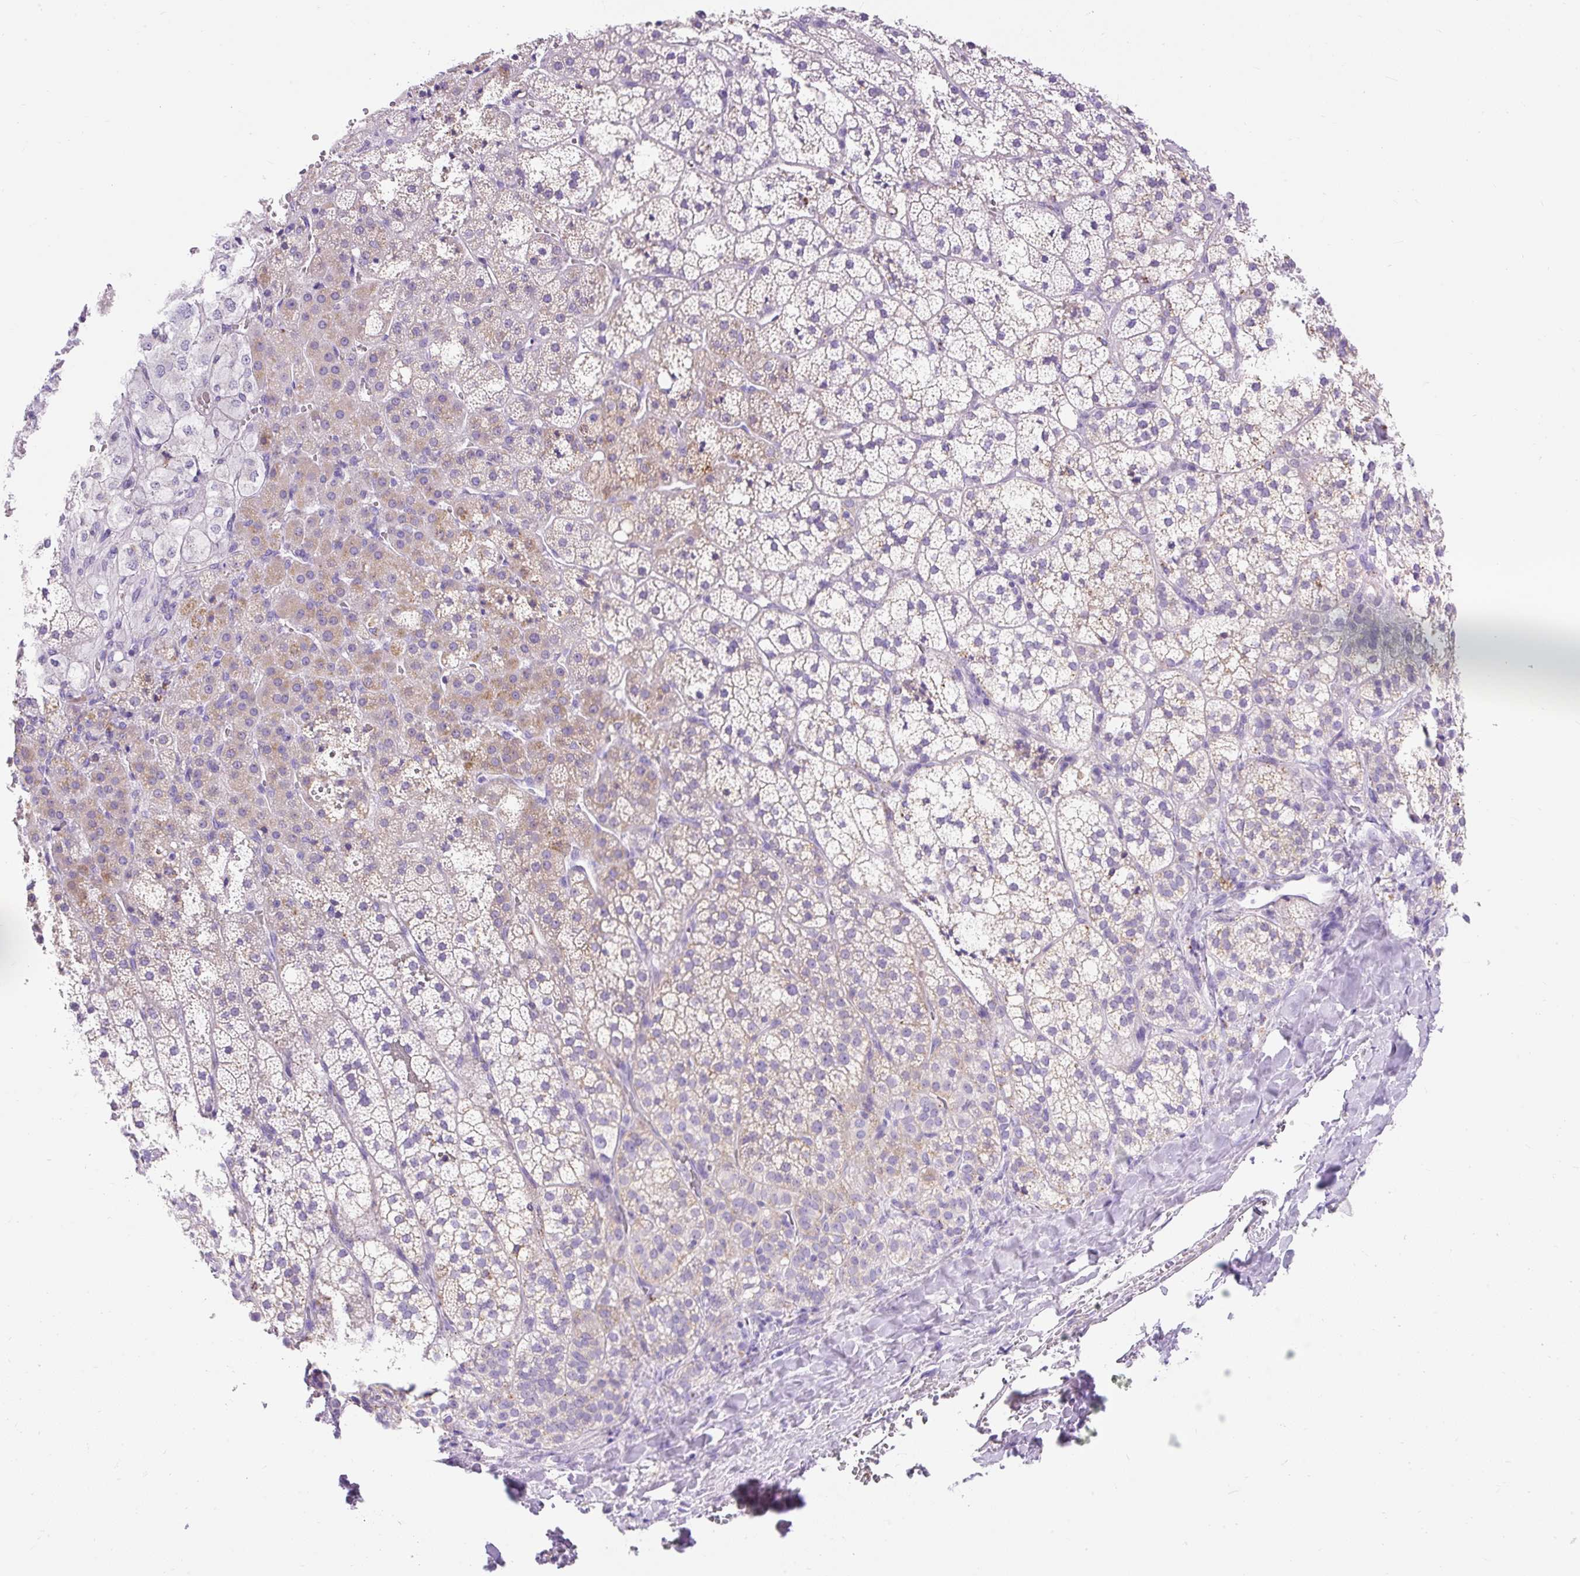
{"staining": {"intensity": "moderate", "quantity": "25%-75%", "location": "cytoplasmic/membranous"}, "tissue": "adrenal gland", "cell_type": "Glandular cells", "image_type": "normal", "snomed": [{"axis": "morphology", "description": "Normal tissue, NOS"}, {"axis": "topography", "description": "Adrenal gland"}], "caption": "Protein staining of normal adrenal gland displays moderate cytoplasmic/membranous expression in about 25%-75% of glandular cells.", "gene": "HEXB", "patient": {"sex": "male", "age": 53}}